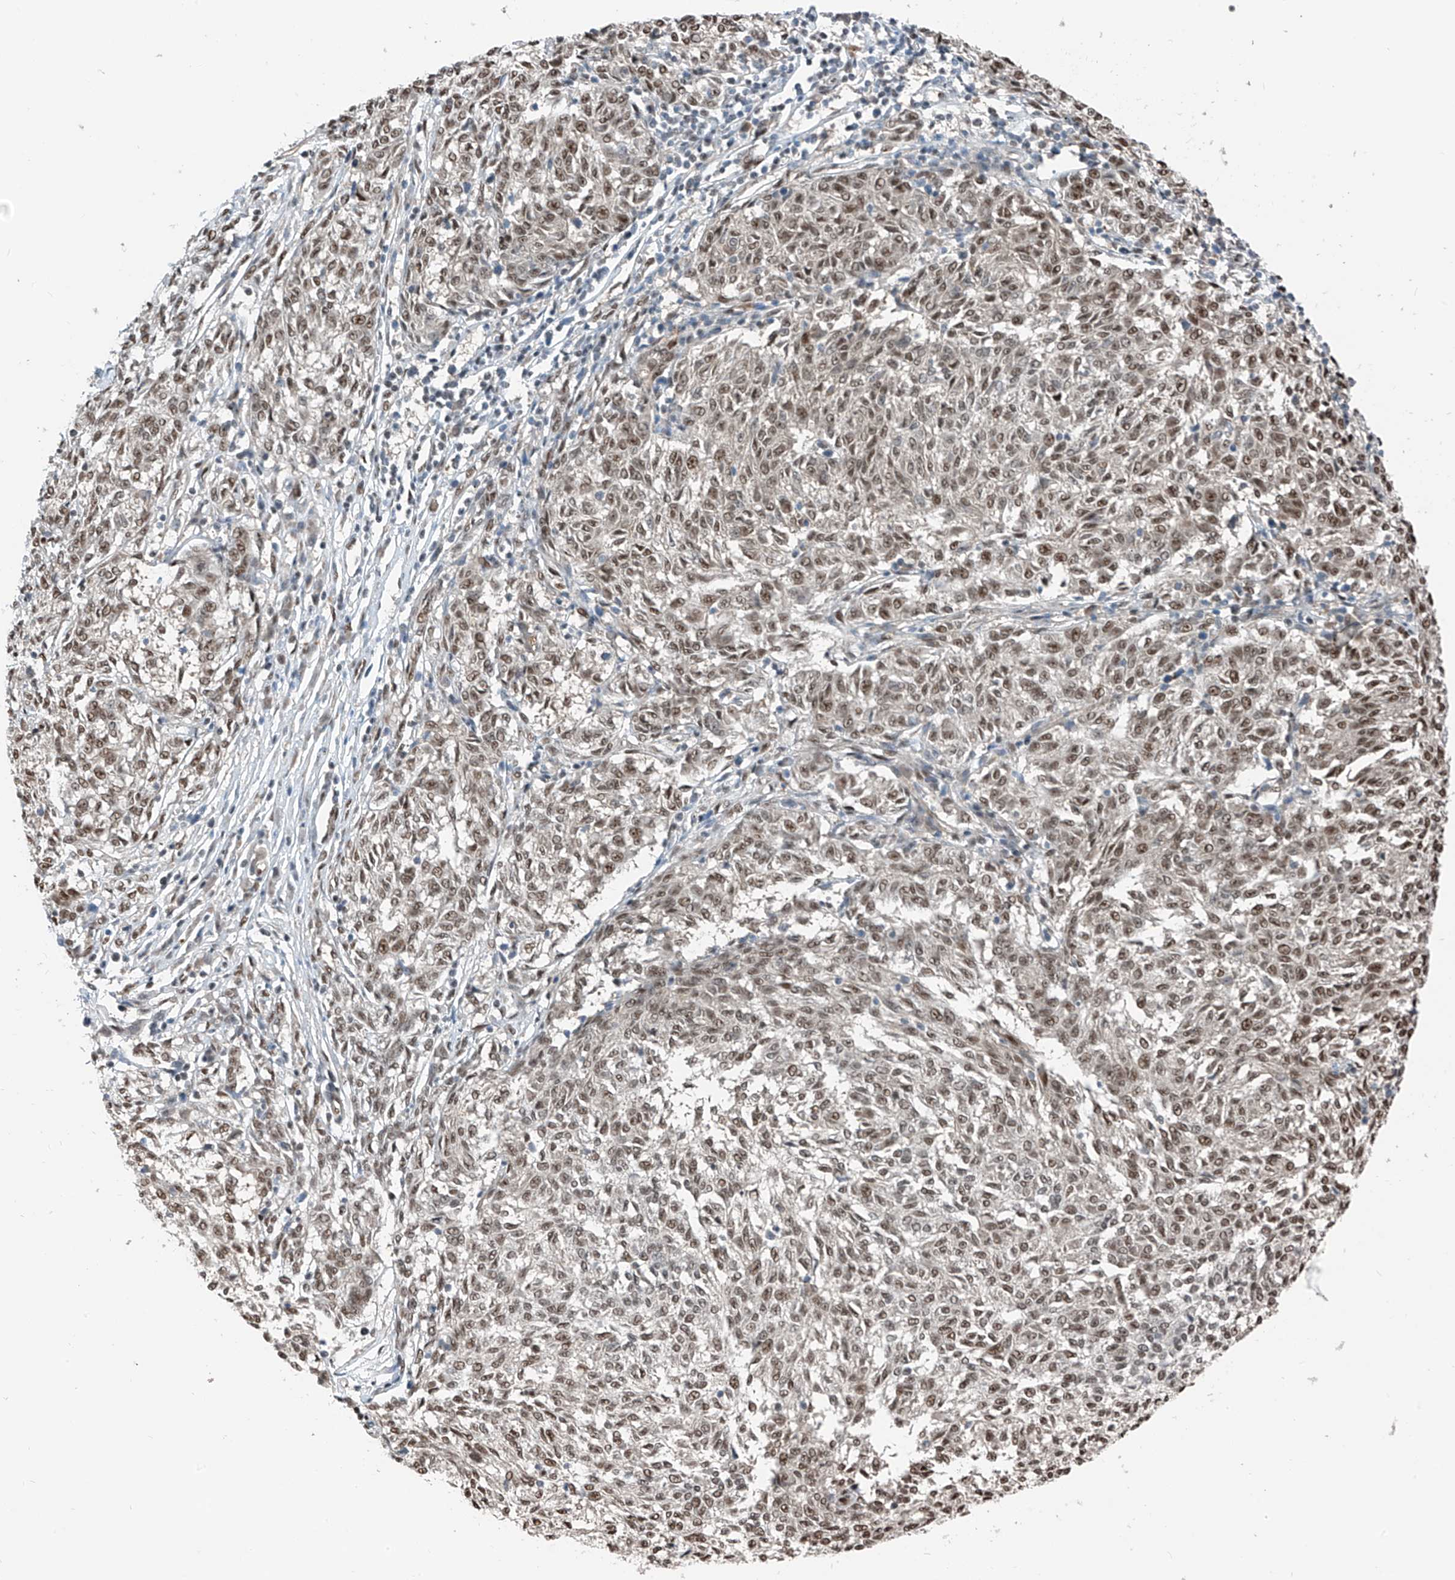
{"staining": {"intensity": "moderate", "quantity": ">75%", "location": "nuclear"}, "tissue": "melanoma", "cell_type": "Tumor cells", "image_type": "cancer", "snomed": [{"axis": "morphology", "description": "Malignant melanoma, NOS"}, {"axis": "topography", "description": "Skin"}], "caption": "Melanoma was stained to show a protein in brown. There is medium levels of moderate nuclear positivity in about >75% of tumor cells.", "gene": "RBP7", "patient": {"sex": "female", "age": 72}}